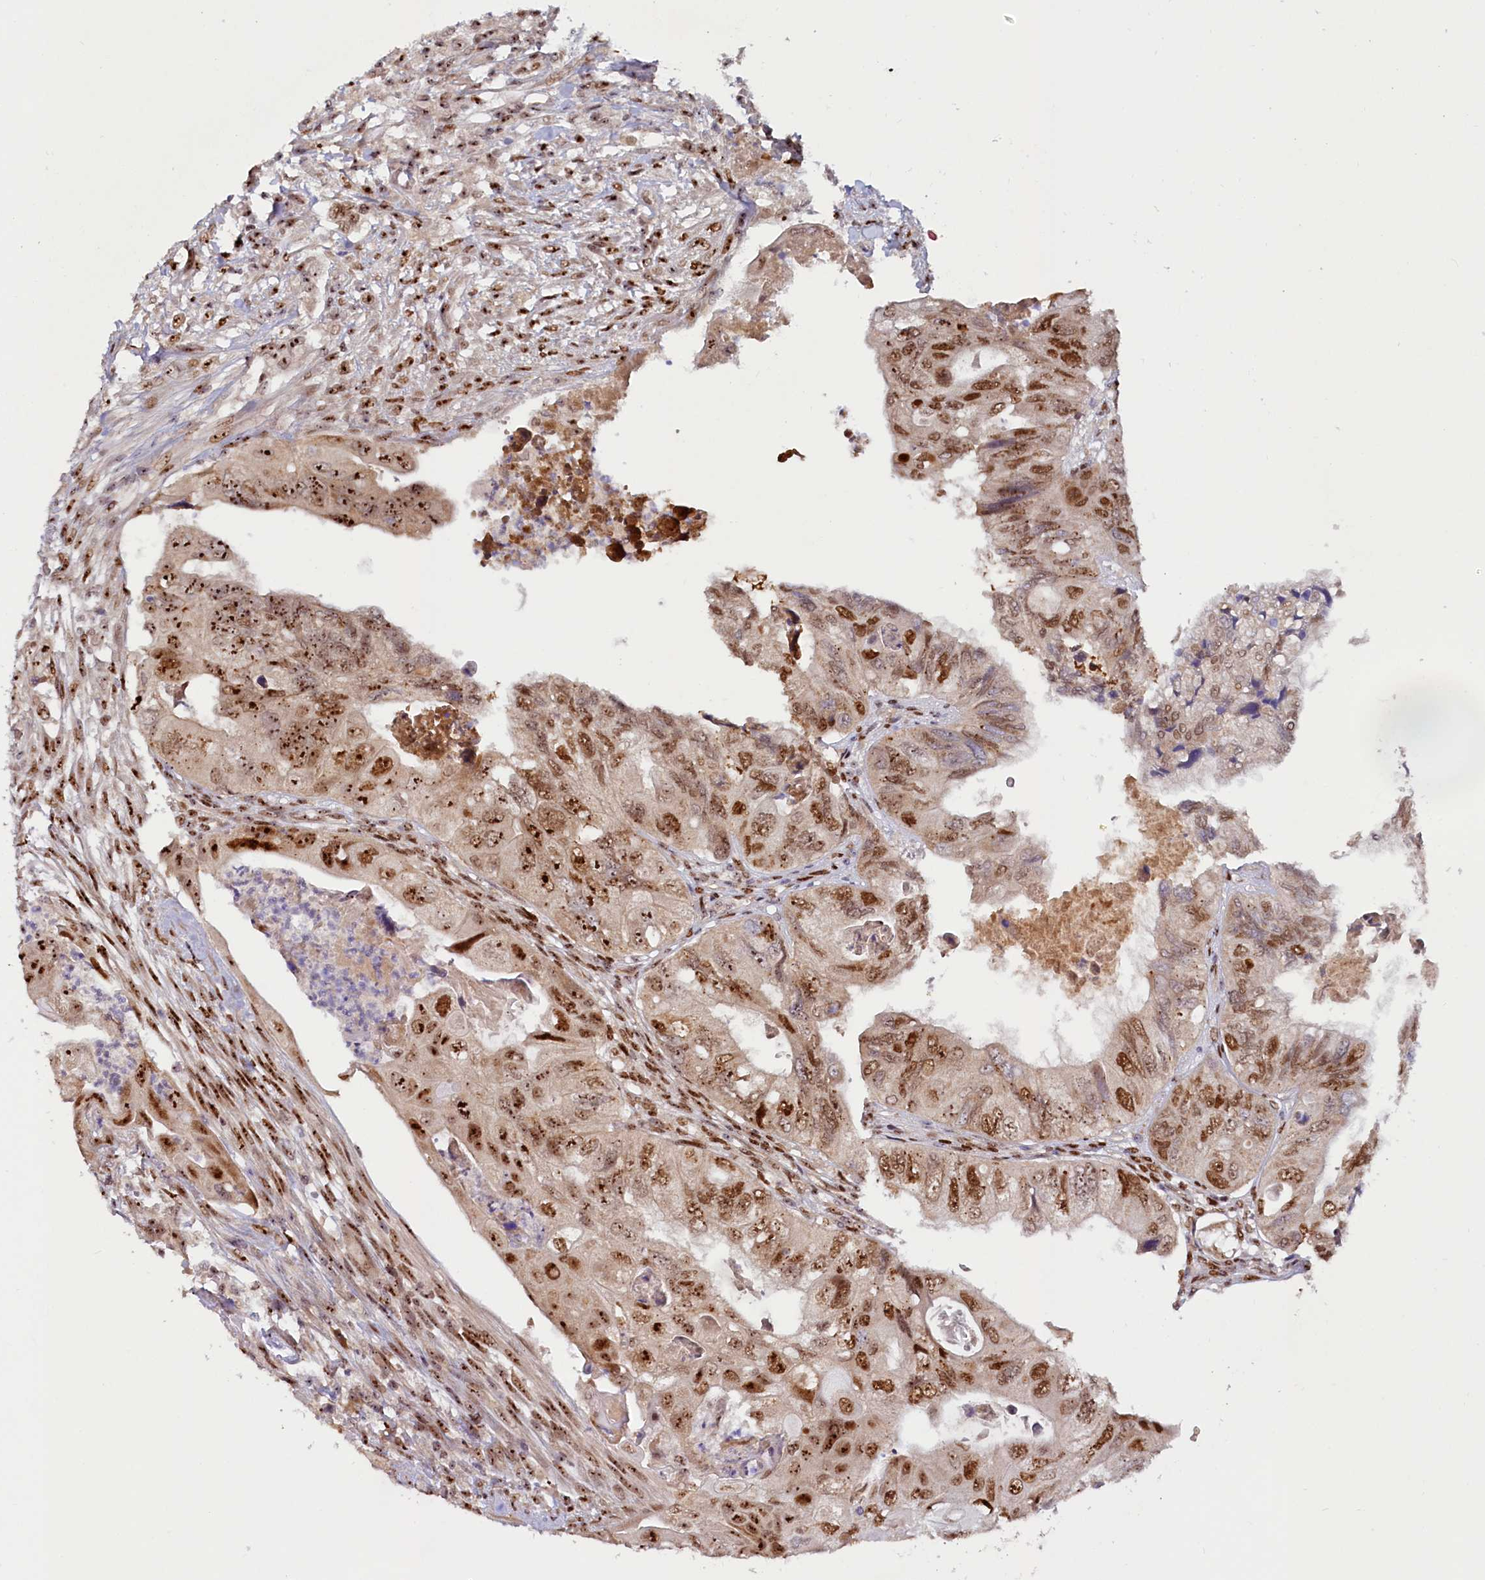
{"staining": {"intensity": "moderate", "quantity": ">75%", "location": "nuclear"}, "tissue": "colorectal cancer", "cell_type": "Tumor cells", "image_type": "cancer", "snomed": [{"axis": "morphology", "description": "Adenocarcinoma, NOS"}, {"axis": "topography", "description": "Rectum"}], "caption": "Immunohistochemistry (DAB (3,3'-diaminobenzidine)) staining of human colorectal cancer displays moderate nuclear protein staining in approximately >75% of tumor cells.", "gene": "TCOF1", "patient": {"sex": "male", "age": 63}}